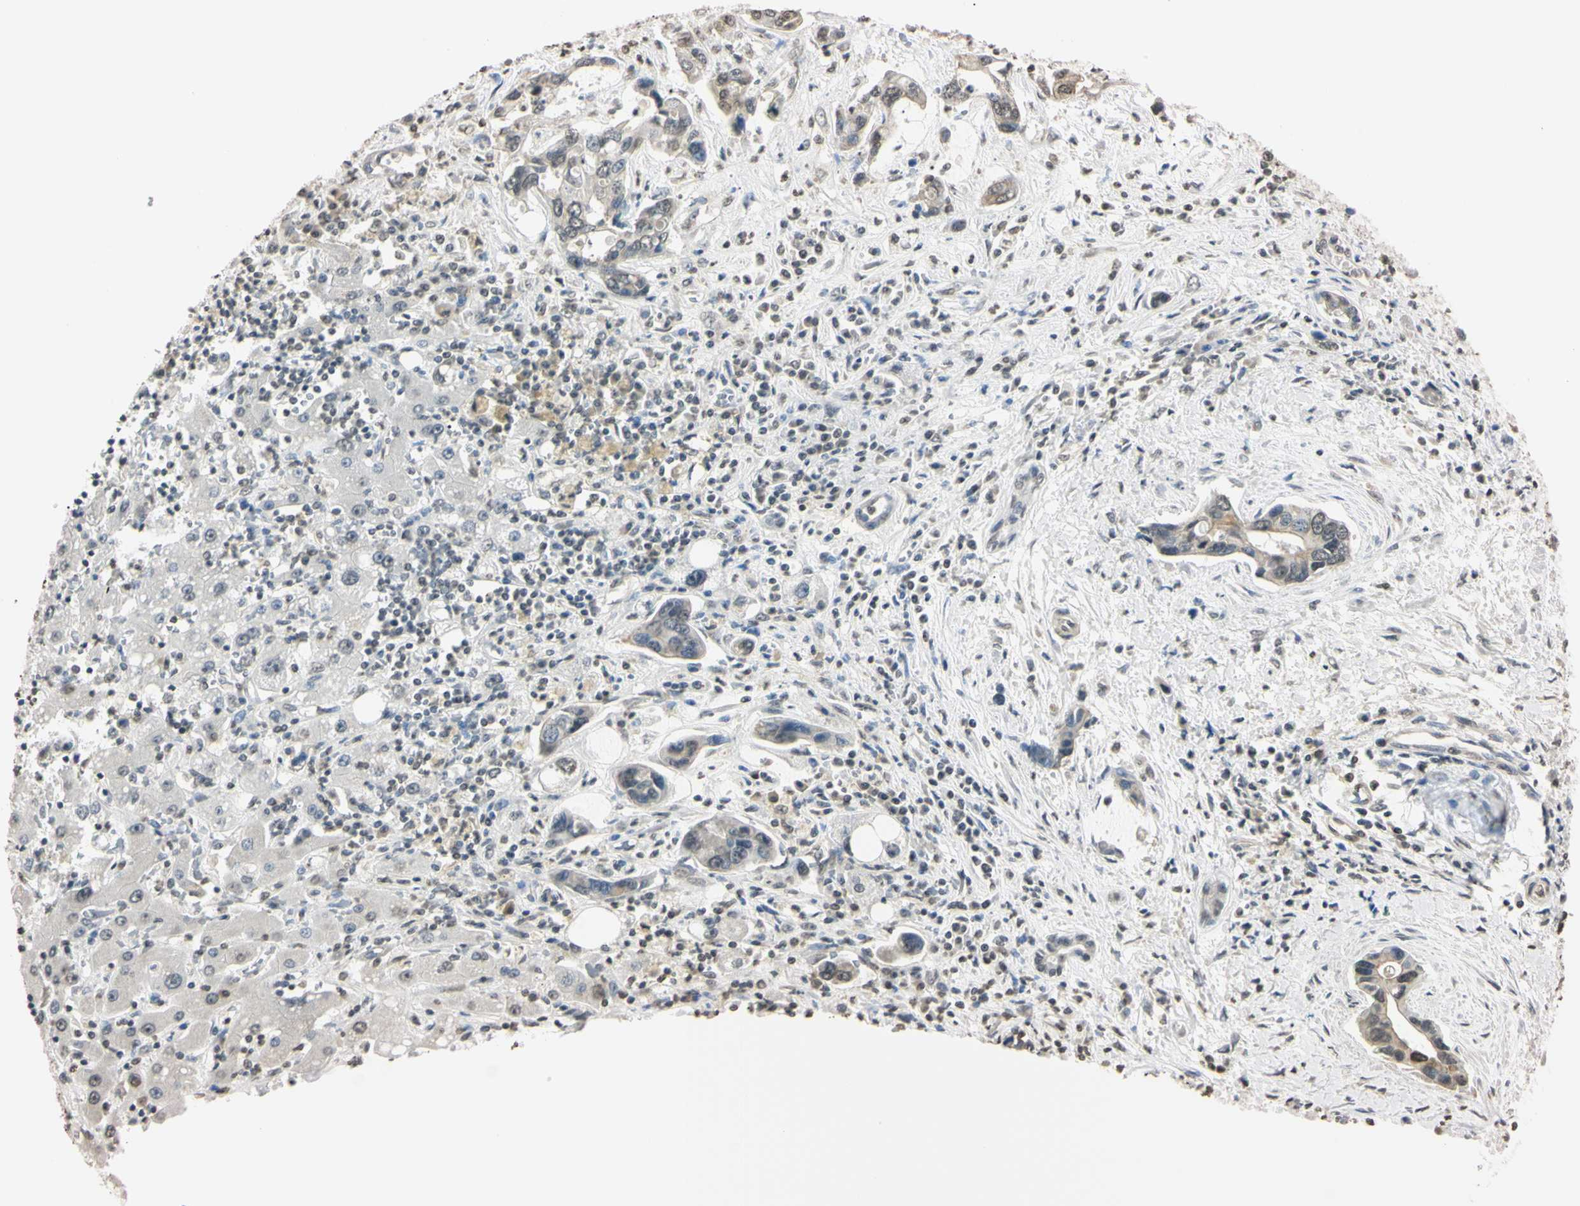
{"staining": {"intensity": "weak", "quantity": "<25%", "location": "nuclear"}, "tissue": "liver cancer", "cell_type": "Tumor cells", "image_type": "cancer", "snomed": [{"axis": "morphology", "description": "Cholangiocarcinoma"}, {"axis": "topography", "description": "Liver"}], "caption": "Liver cancer stained for a protein using immunohistochemistry displays no positivity tumor cells.", "gene": "CDC45", "patient": {"sex": "female", "age": 65}}